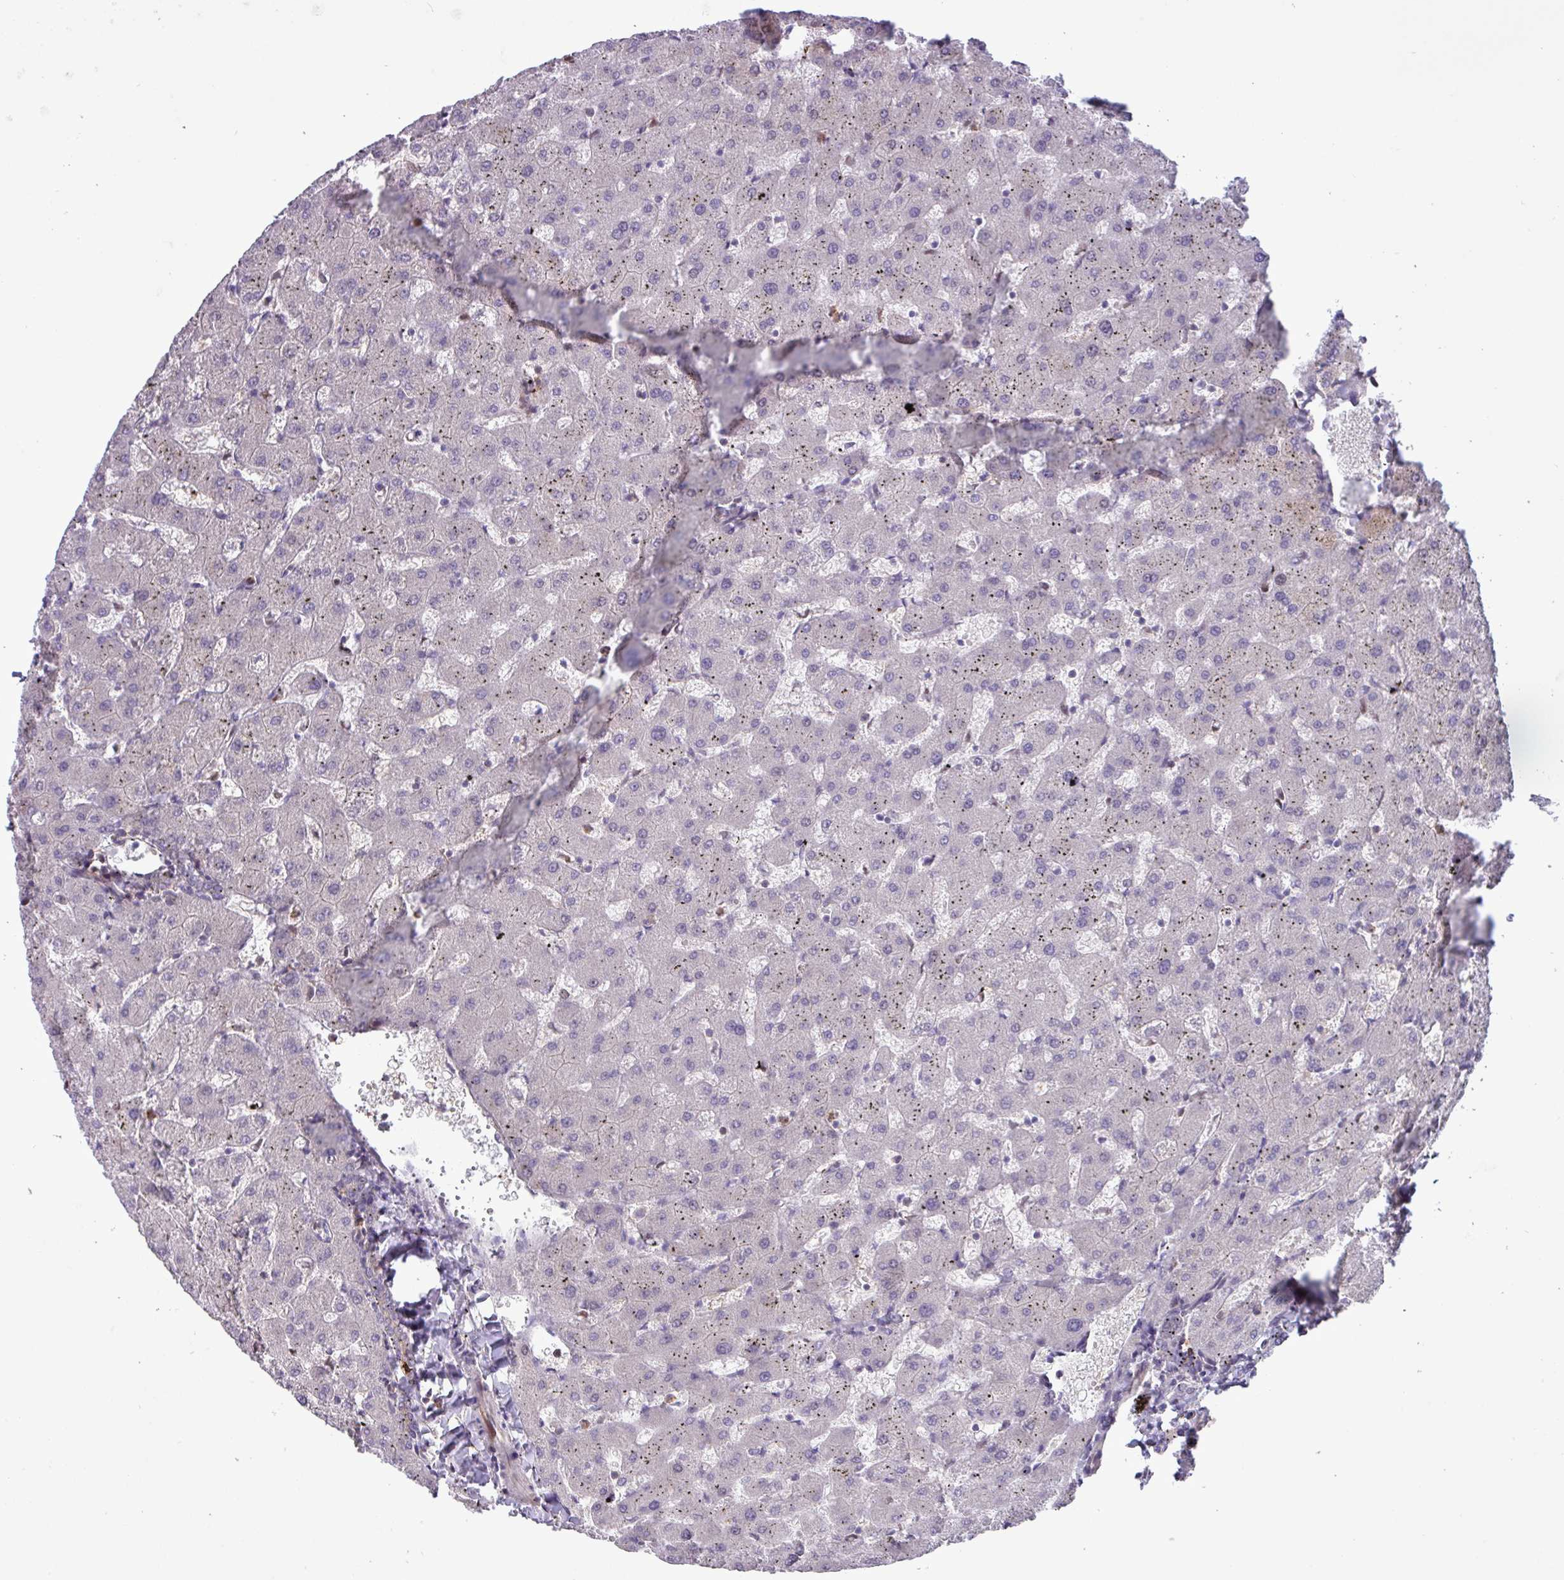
{"staining": {"intensity": "weak", "quantity": "<25%", "location": "cytoplasmic/membranous"}, "tissue": "liver", "cell_type": "Cholangiocytes", "image_type": "normal", "snomed": [{"axis": "morphology", "description": "Normal tissue, NOS"}, {"axis": "topography", "description": "Liver"}], "caption": "Image shows no protein staining in cholangiocytes of normal liver. (DAB immunohistochemistry (IHC) visualized using brightfield microscopy, high magnification).", "gene": "CNTRL", "patient": {"sex": "female", "age": 63}}